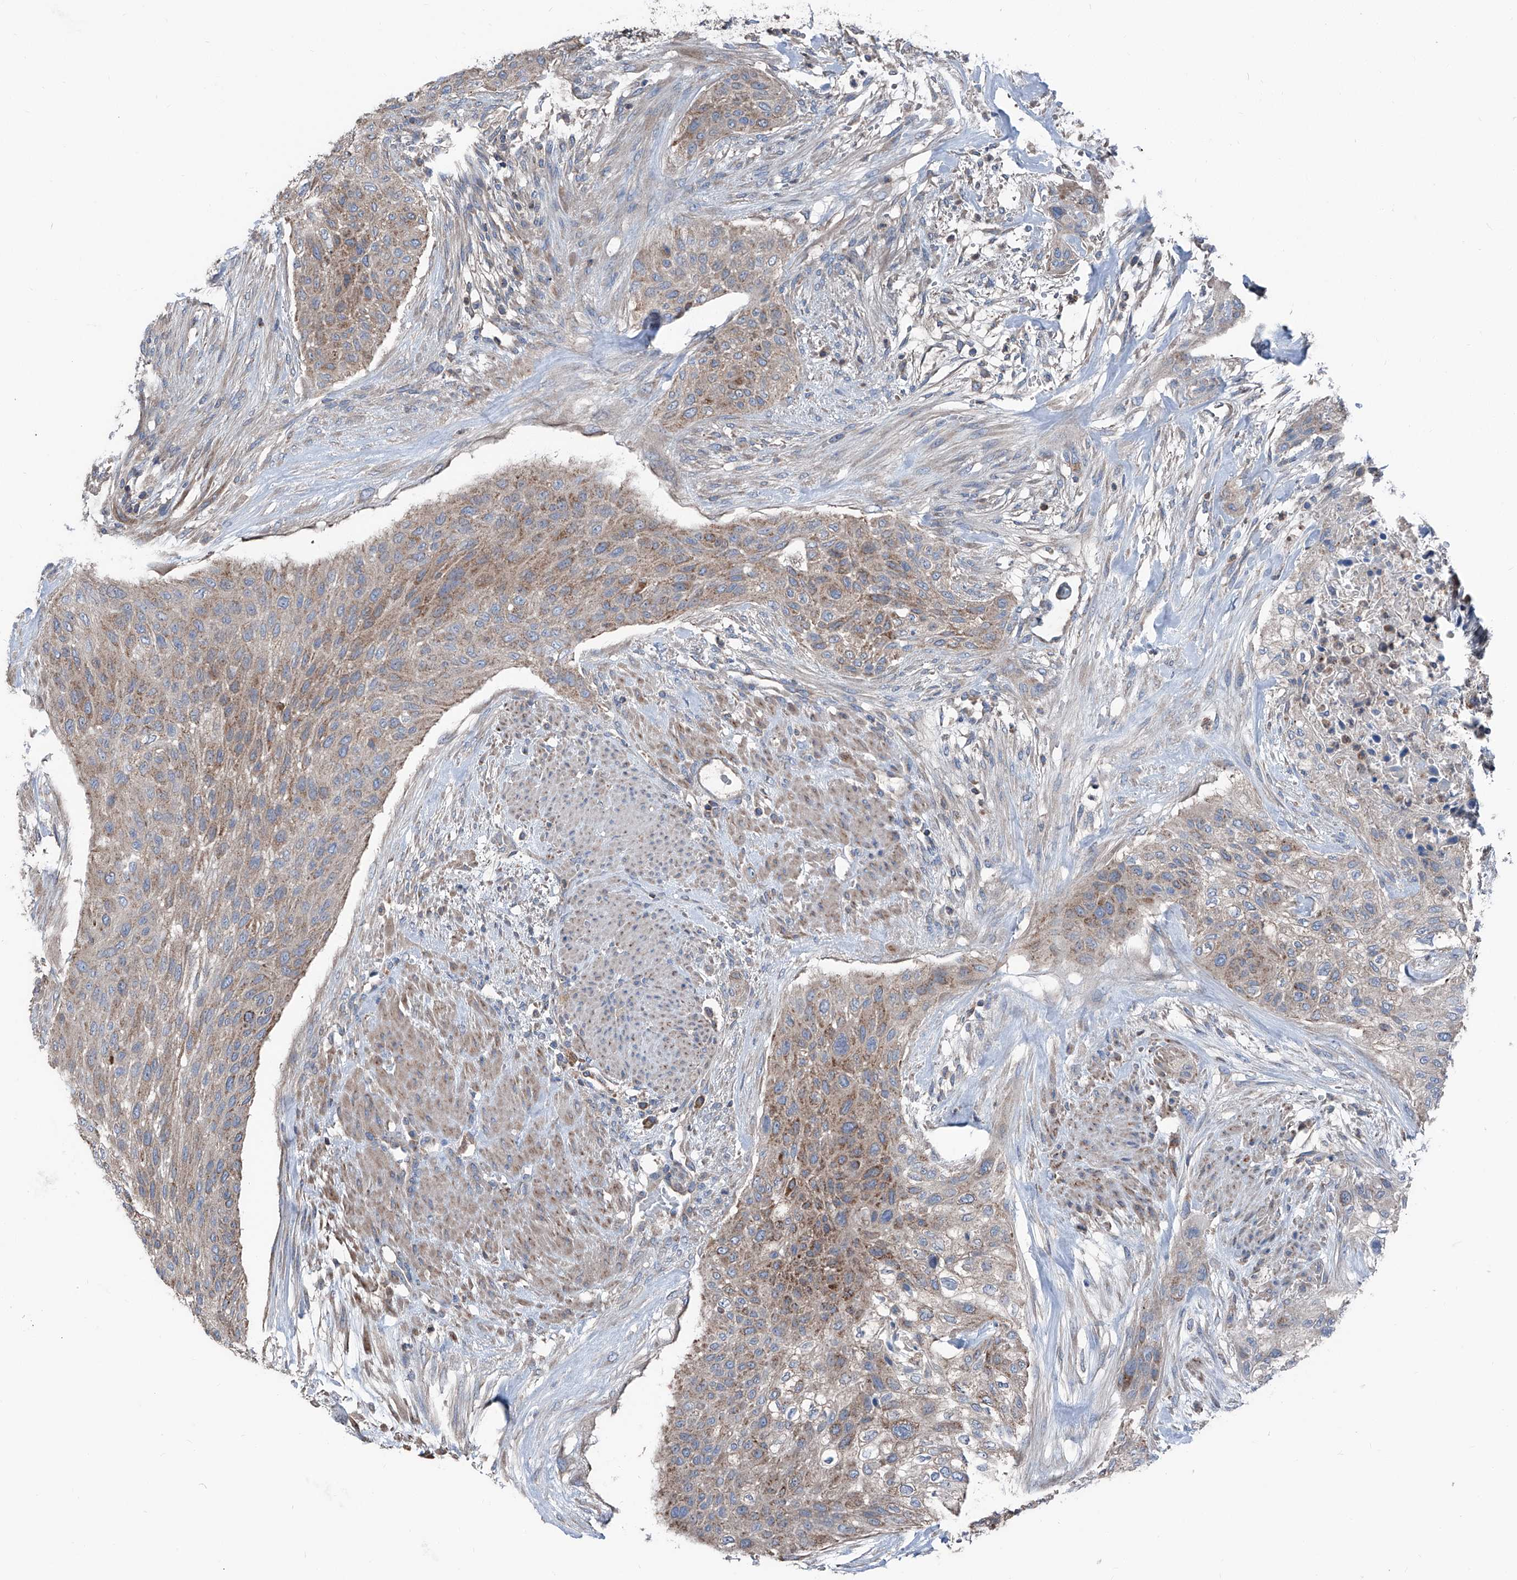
{"staining": {"intensity": "weak", "quantity": ">75%", "location": "cytoplasmic/membranous"}, "tissue": "urothelial cancer", "cell_type": "Tumor cells", "image_type": "cancer", "snomed": [{"axis": "morphology", "description": "Urothelial carcinoma, High grade"}, {"axis": "topography", "description": "Urinary bladder"}], "caption": "A low amount of weak cytoplasmic/membranous staining is identified in approximately >75% of tumor cells in urothelial cancer tissue. (Stains: DAB in brown, nuclei in blue, Microscopy: brightfield microscopy at high magnification).", "gene": "GPAT3", "patient": {"sex": "male", "age": 35}}